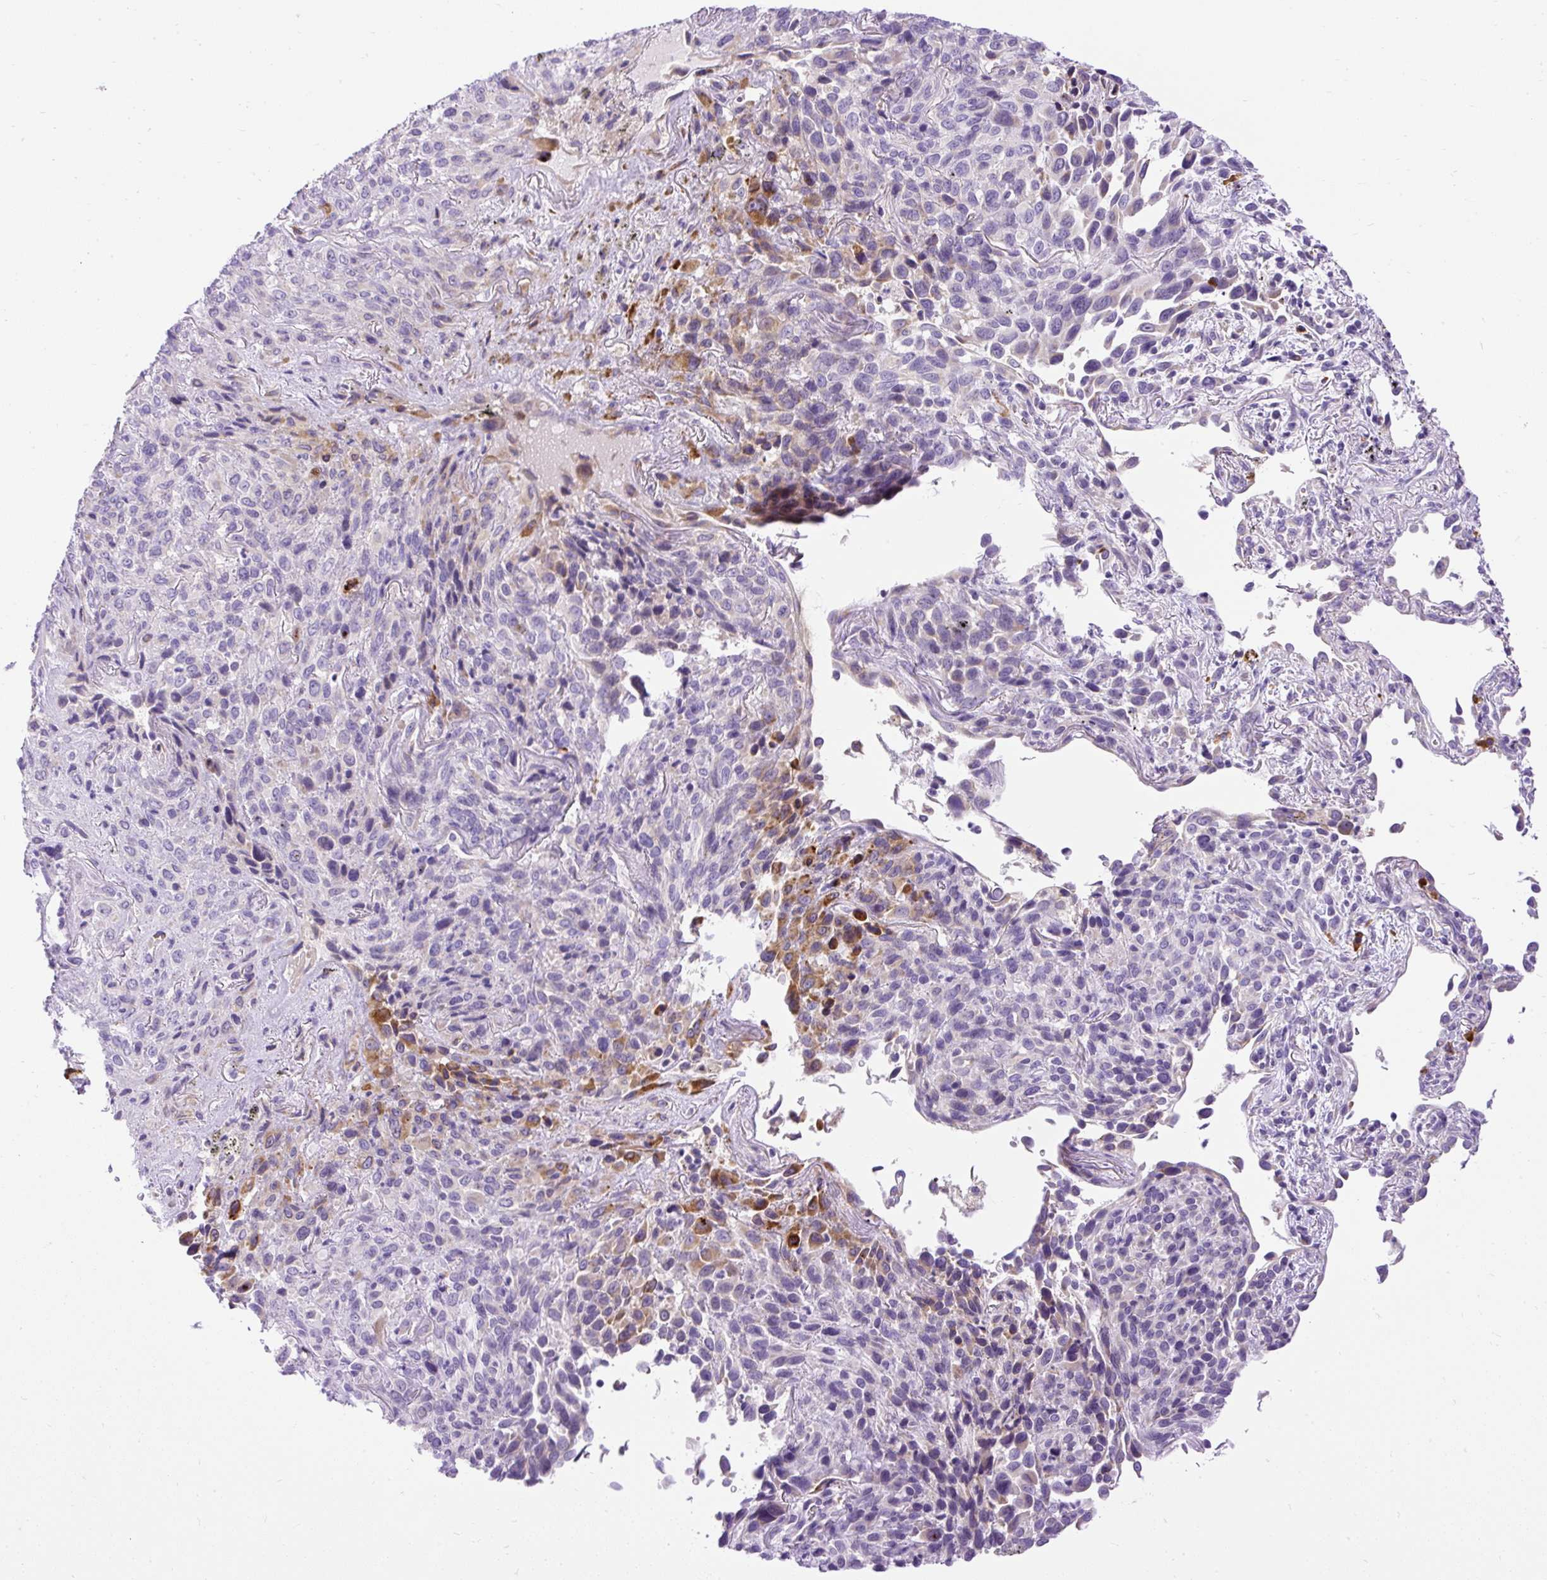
{"staining": {"intensity": "negative", "quantity": "none", "location": "none"}, "tissue": "melanoma", "cell_type": "Tumor cells", "image_type": "cancer", "snomed": [{"axis": "morphology", "description": "Malignant melanoma, Metastatic site"}, {"axis": "topography", "description": "Lung"}], "caption": "Protein analysis of malignant melanoma (metastatic site) demonstrates no significant expression in tumor cells.", "gene": "SYBU", "patient": {"sex": "male", "age": 48}}